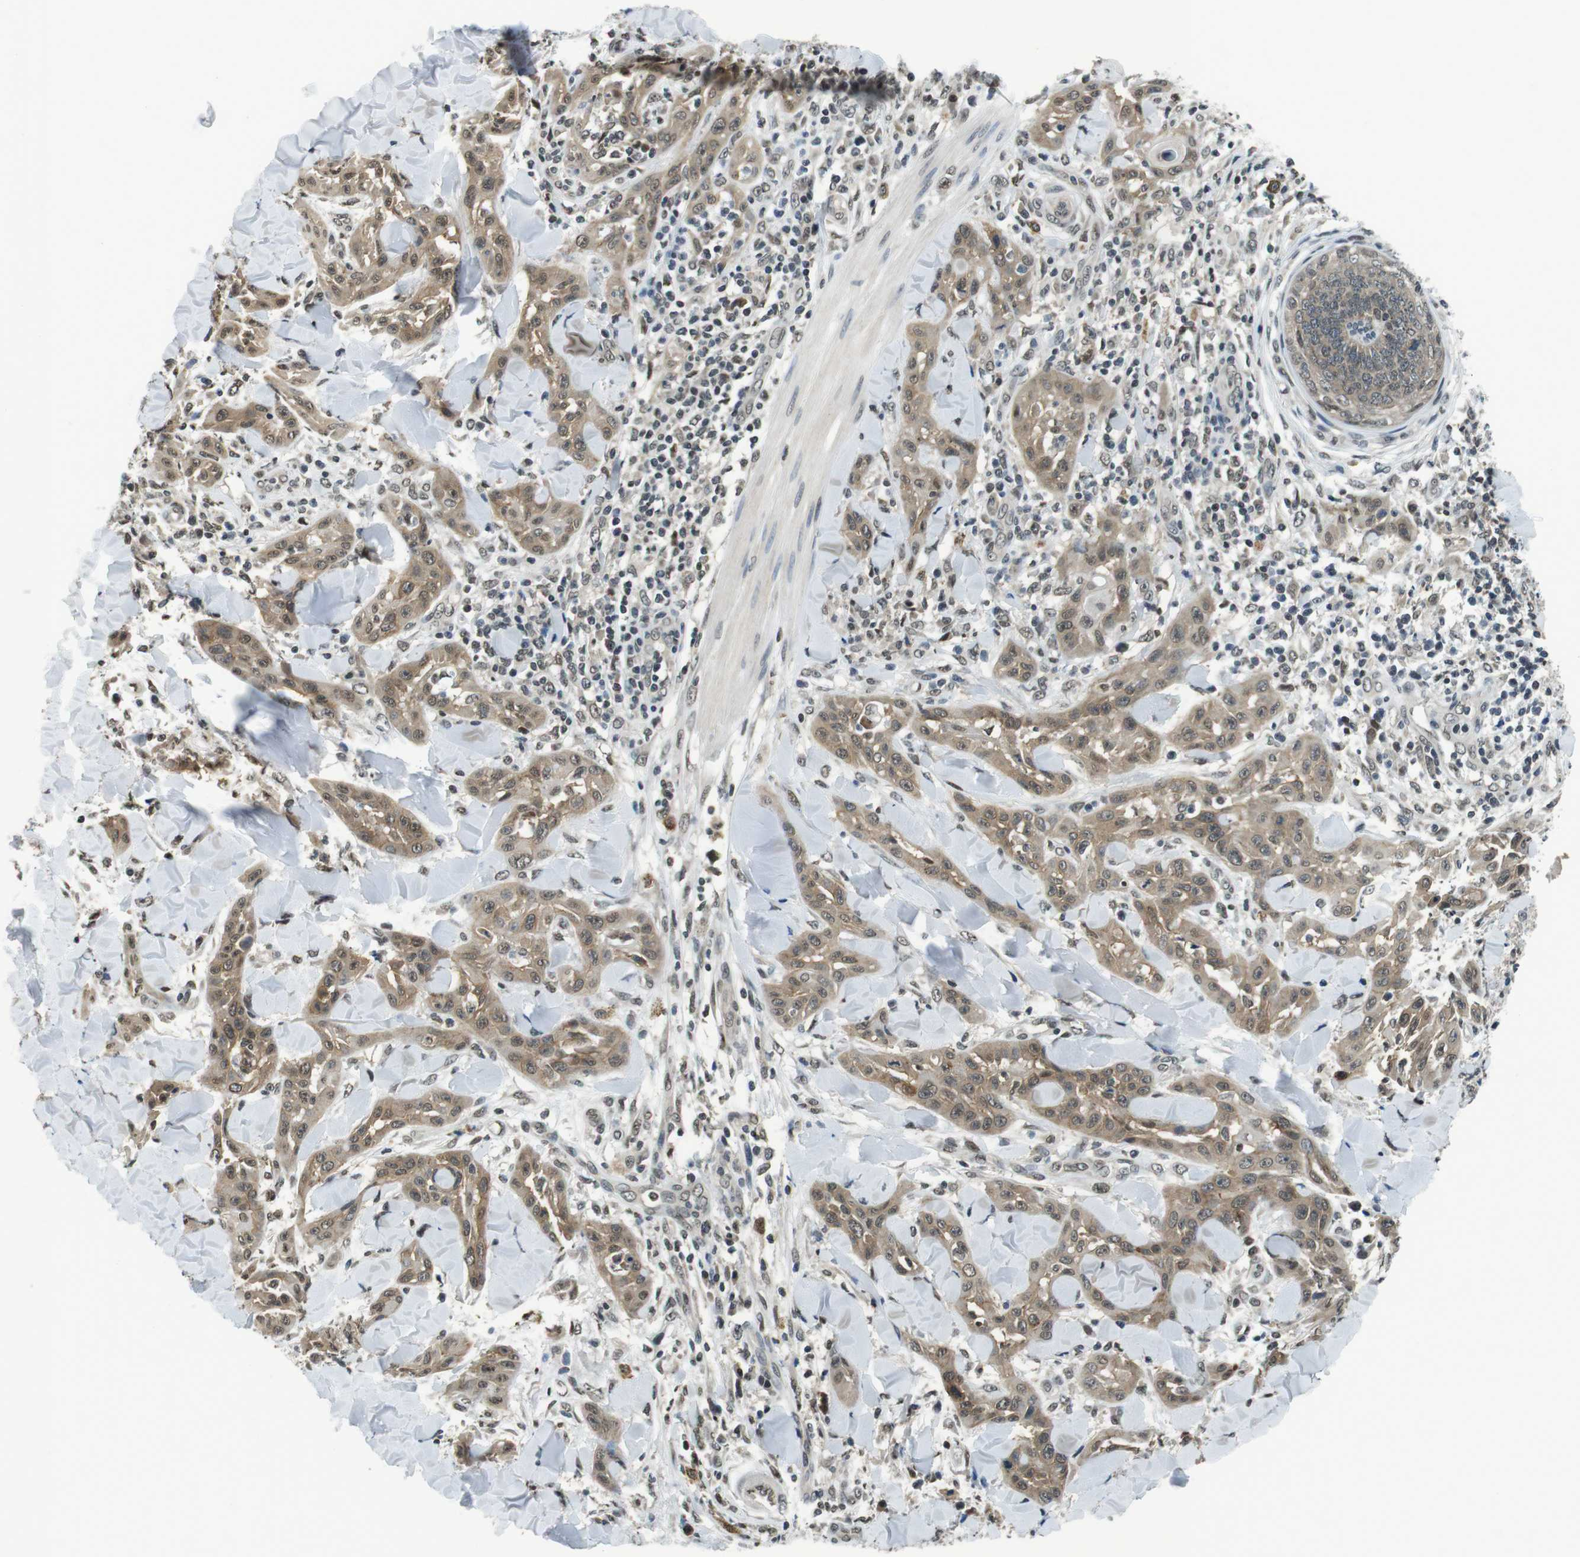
{"staining": {"intensity": "moderate", "quantity": ">75%", "location": "cytoplasmic/membranous,nuclear"}, "tissue": "skin cancer", "cell_type": "Tumor cells", "image_type": "cancer", "snomed": [{"axis": "morphology", "description": "Squamous cell carcinoma, NOS"}, {"axis": "topography", "description": "Skin"}], "caption": "This is an image of IHC staining of squamous cell carcinoma (skin), which shows moderate positivity in the cytoplasmic/membranous and nuclear of tumor cells.", "gene": "NEK4", "patient": {"sex": "male", "age": 24}}